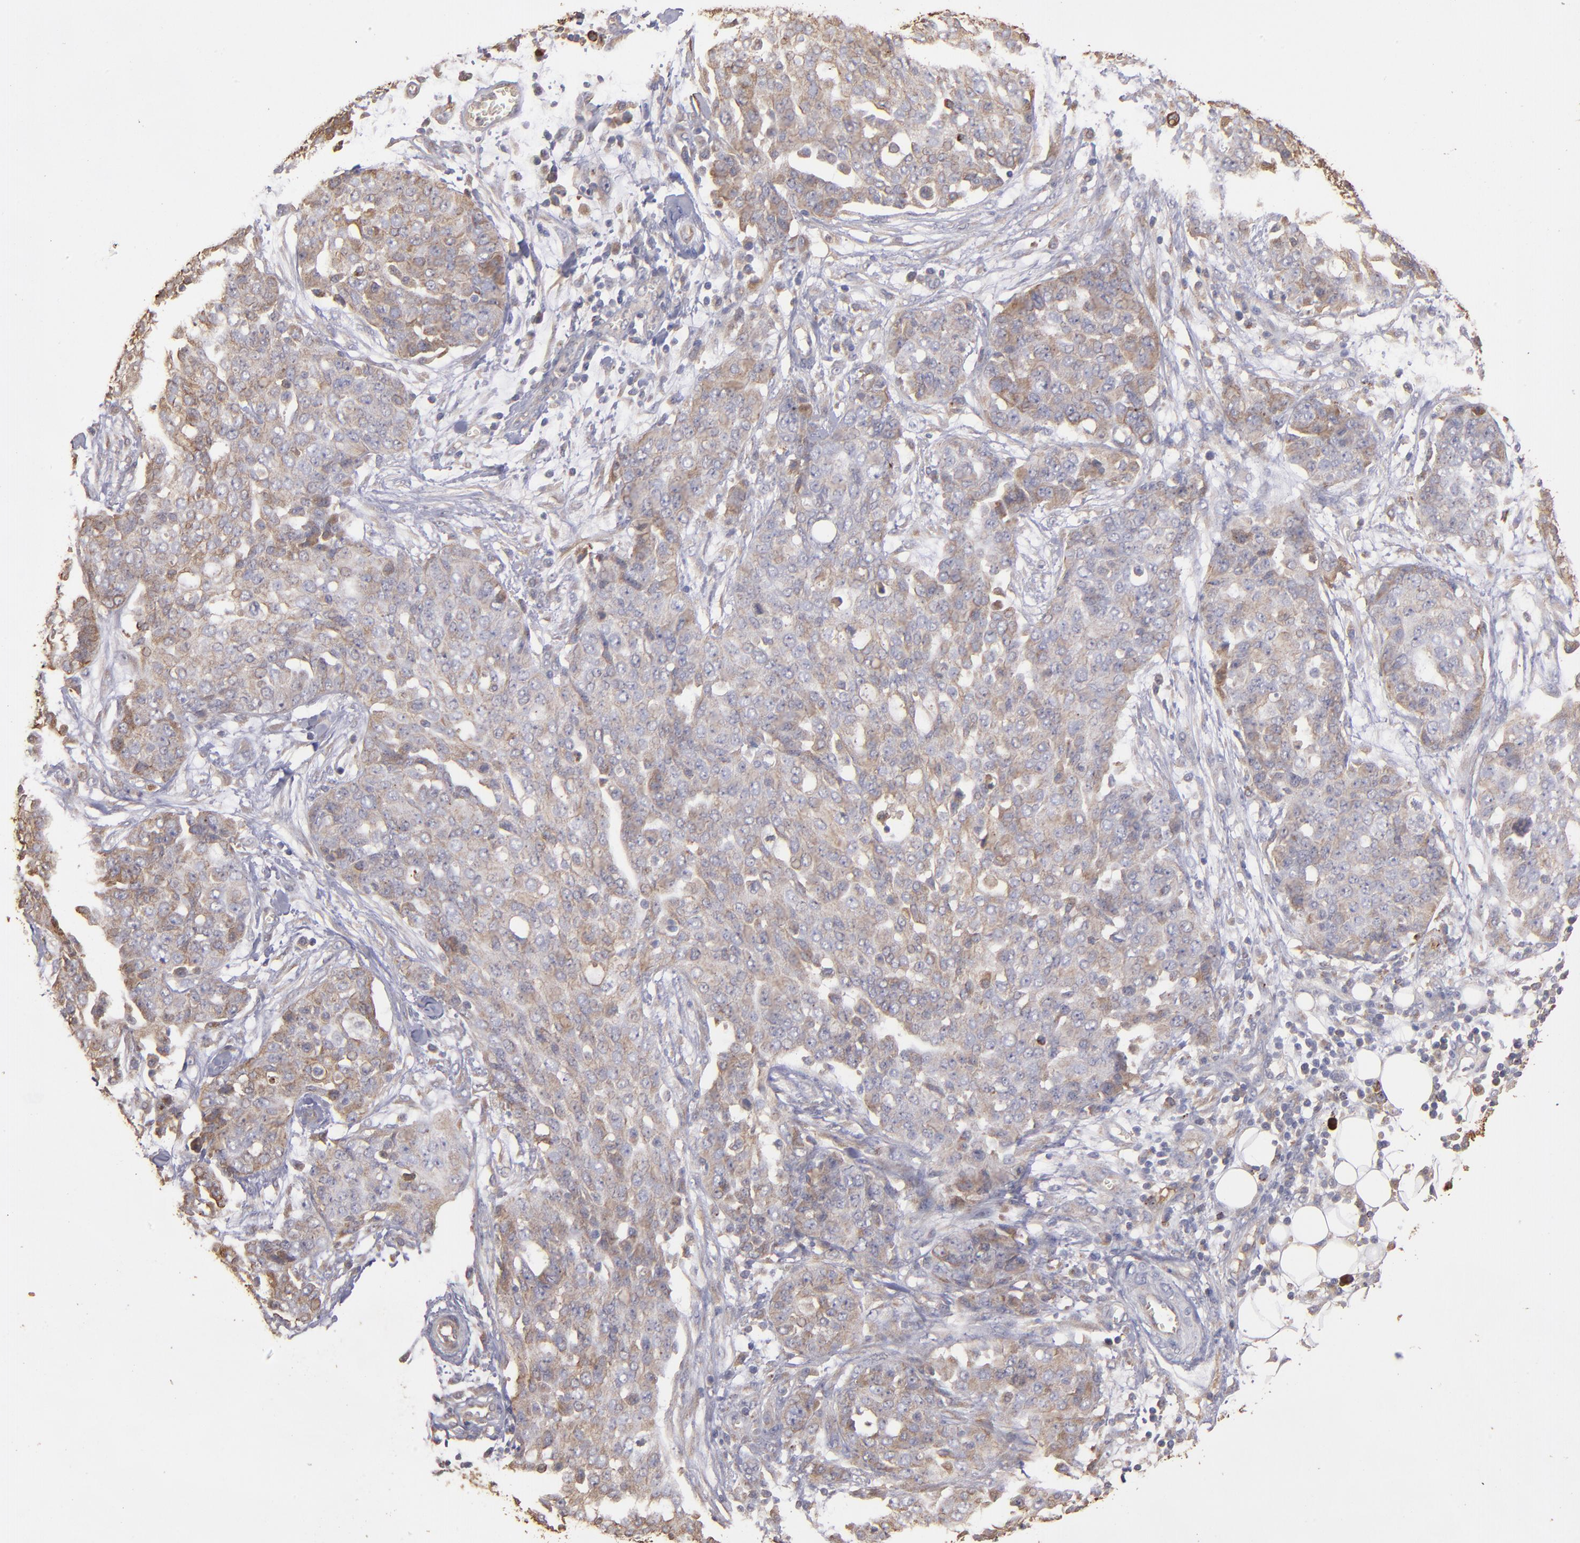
{"staining": {"intensity": "weak", "quantity": ">75%", "location": "cytoplasmic/membranous"}, "tissue": "ovarian cancer", "cell_type": "Tumor cells", "image_type": "cancer", "snomed": [{"axis": "morphology", "description": "Cystadenocarcinoma, serous, NOS"}, {"axis": "topography", "description": "Soft tissue"}, {"axis": "topography", "description": "Ovary"}], "caption": "Protein analysis of ovarian cancer (serous cystadenocarcinoma) tissue exhibits weak cytoplasmic/membranous expression in about >75% of tumor cells. Using DAB (3,3'-diaminobenzidine) (brown) and hematoxylin (blue) stains, captured at high magnification using brightfield microscopy.", "gene": "SRRD", "patient": {"sex": "female", "age": 57}}